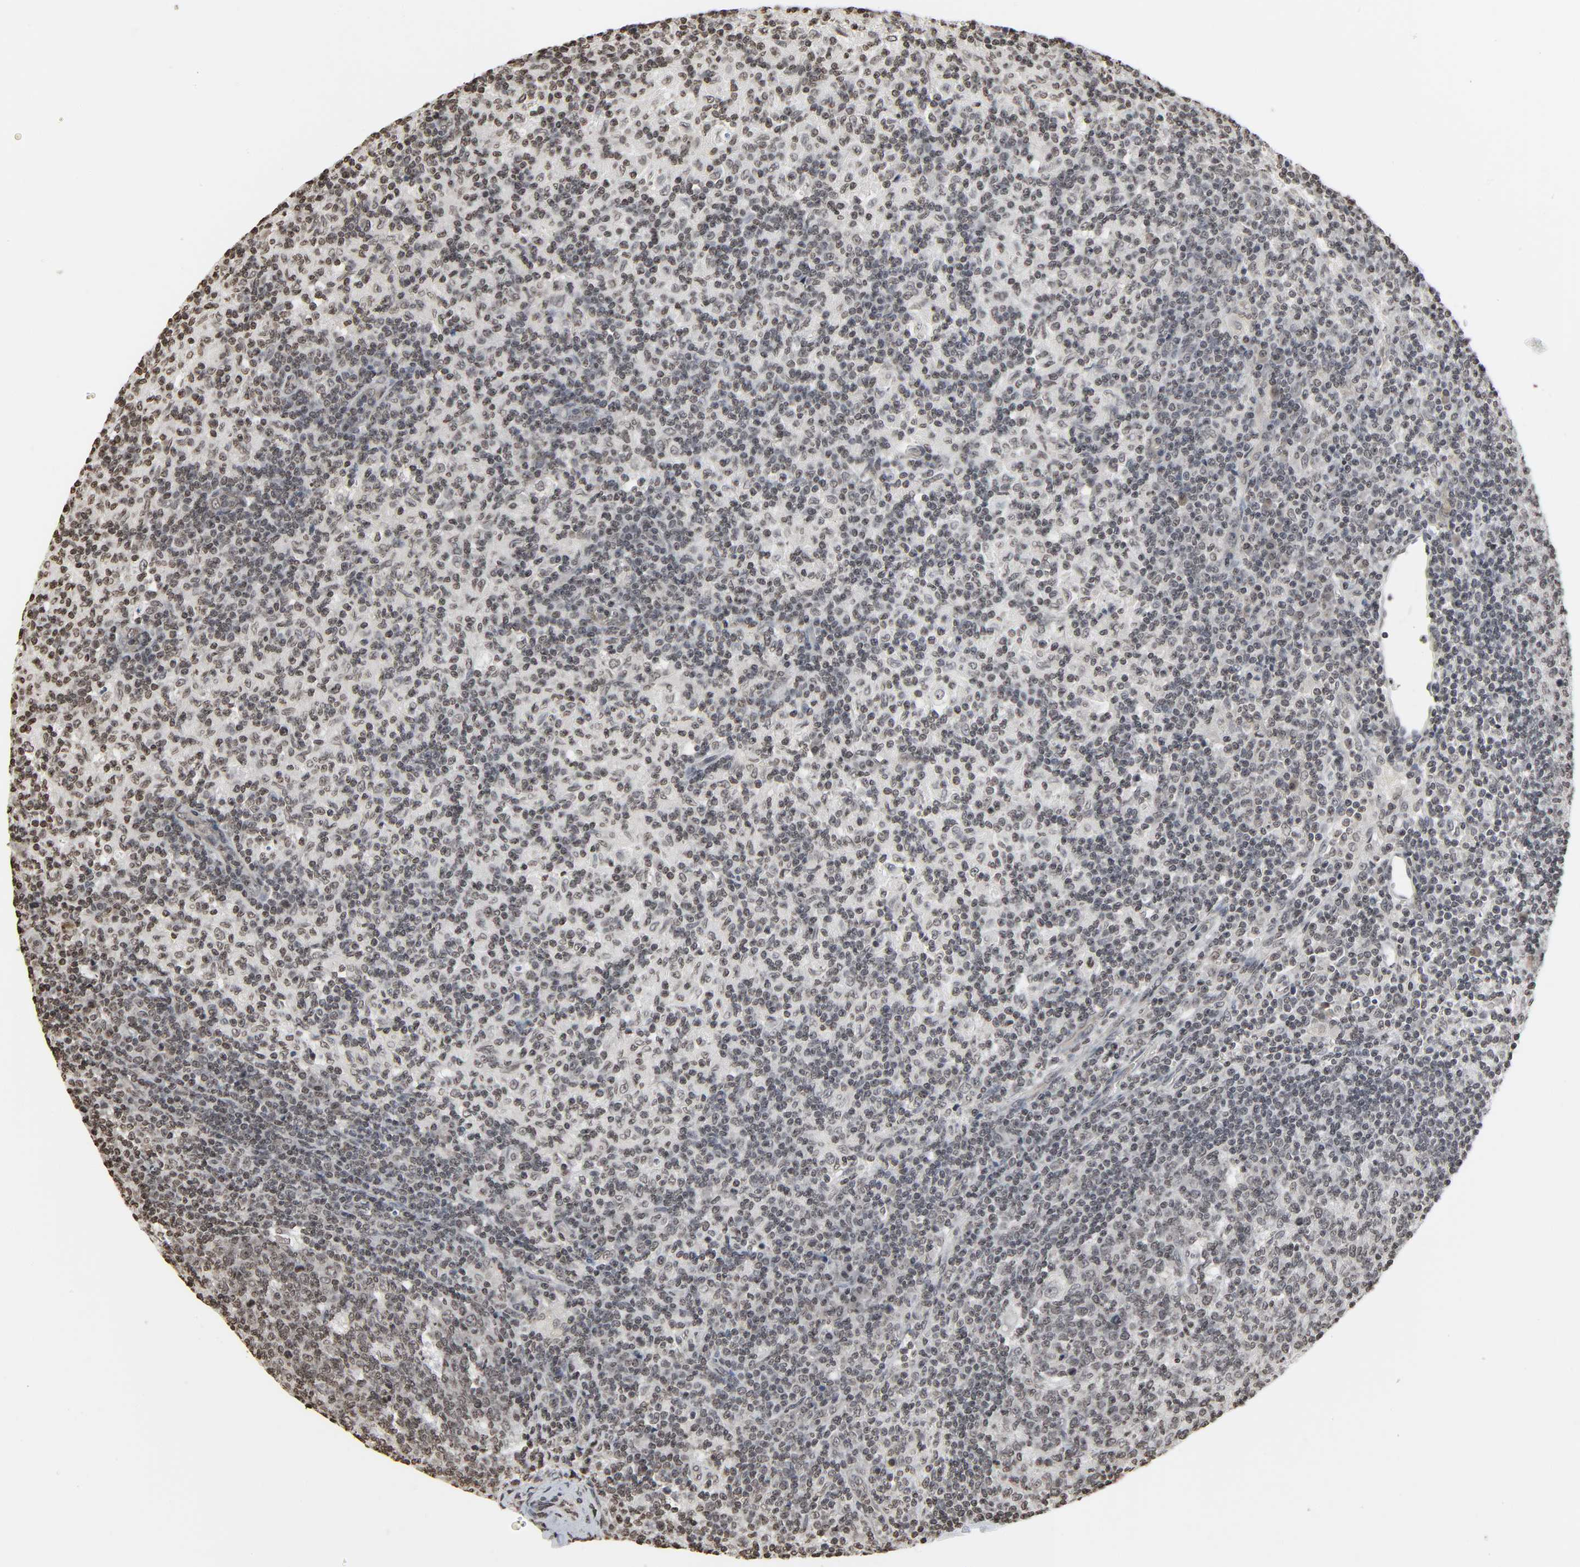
{"staining": {"intensity": "weak", "quantity": ">75%", "location": "nuclear"}, "tissue": "lymph node", "cell_type": "Germinal center cells", "image_type": "normal", "snomed": [{"axis": "morphology", "description": "Normal tissue, NOS"}, {"axis": "morphology", "description": "Inflammation, NOS"}, {"axis": "topography", "description": "Lymph node"}], "caption": "The image exhibits immunohistochemical staining of unremarkable lymph node. There is weak nuclear positivity is seen in about >75% of germinal center cells.", "gene": "ELAVL1", "patient": {"sex": "male", "age": 55}}